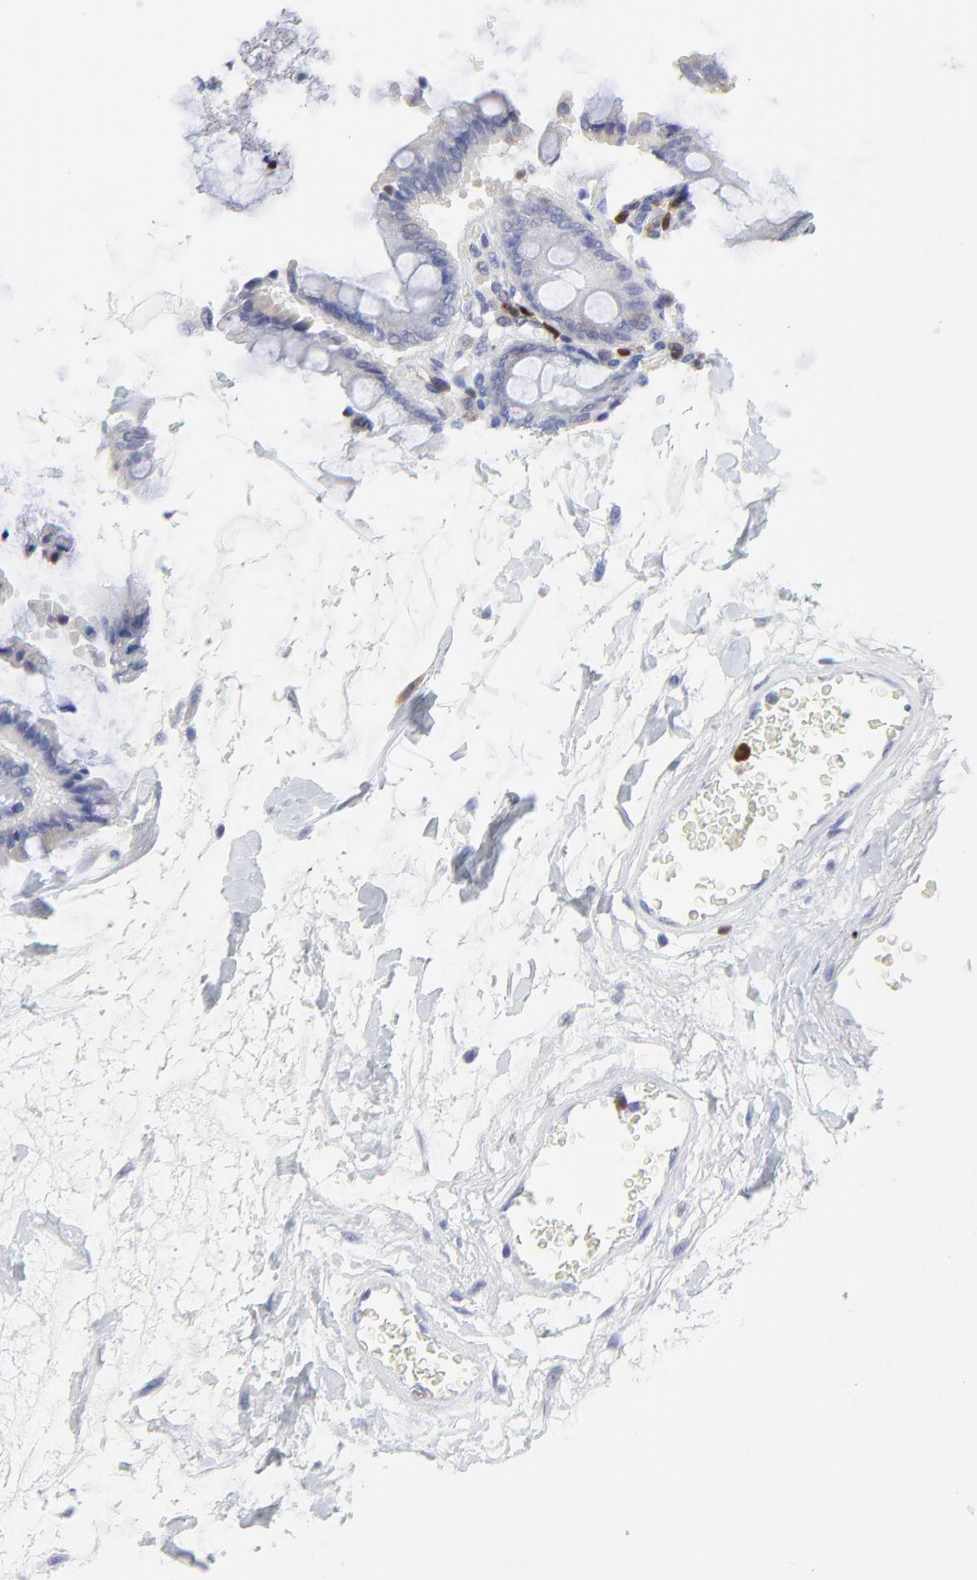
{"staining": {"intensity": "negative", "quantity": "none", "location": "none"}, "tissue": "colon", "cell_type": "Endothelial cells", "image_type": "normal", "snomed": [{"axis": "morphology", "description": "Normal tissue, NOS"}, {"axis": "morphology", "description": "Adenocarcinoma, NOS"}, {"axis": "topography", "description": "Colon"}], "caption": "Normal colon was stained to show a protein in brown. There is no significant staining in endothelial cells. (IHC, brightfield microscopy, high magnification).", "gene": "NCAPH", "patient": {"sex": "male", "age": 76}}